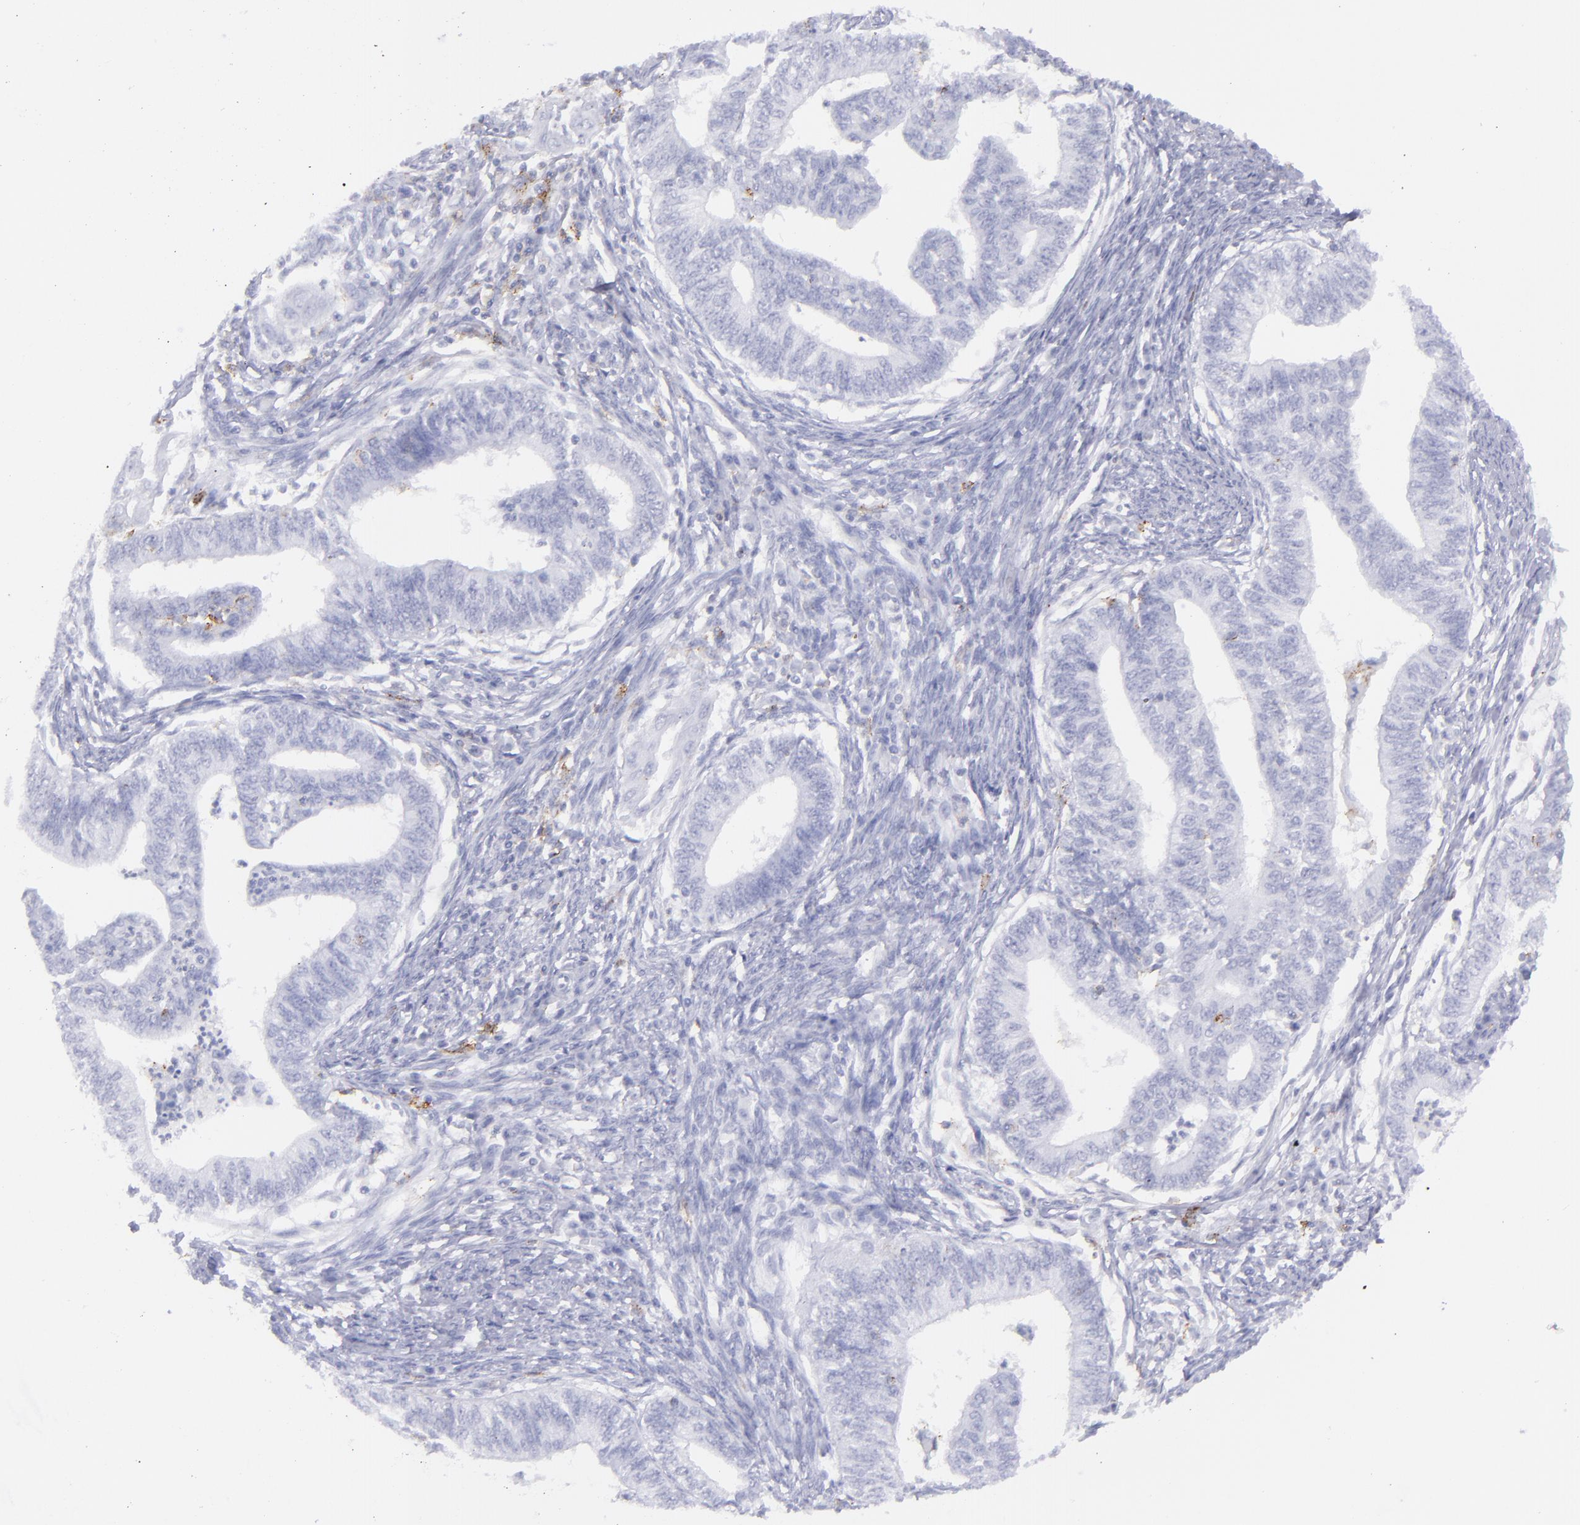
{"staining": {"intensity": "negative", "quantity": "none", "location": "none"}, "tissue": "endometrial cancer", "cell_type": "Tumor cells", "image_type": "cancer", "snomed": [{"axis": "morphology", "description": "Adenocarcinoma, NOS"}, {"axis": "topography", "description": "Endometrium"}], "caption": "Tumor cells are negative for protein expression in human adenocarcinoma (endometrial).", "gene": "SELPLG", "patient": {"sex": "female", "age": 66}}